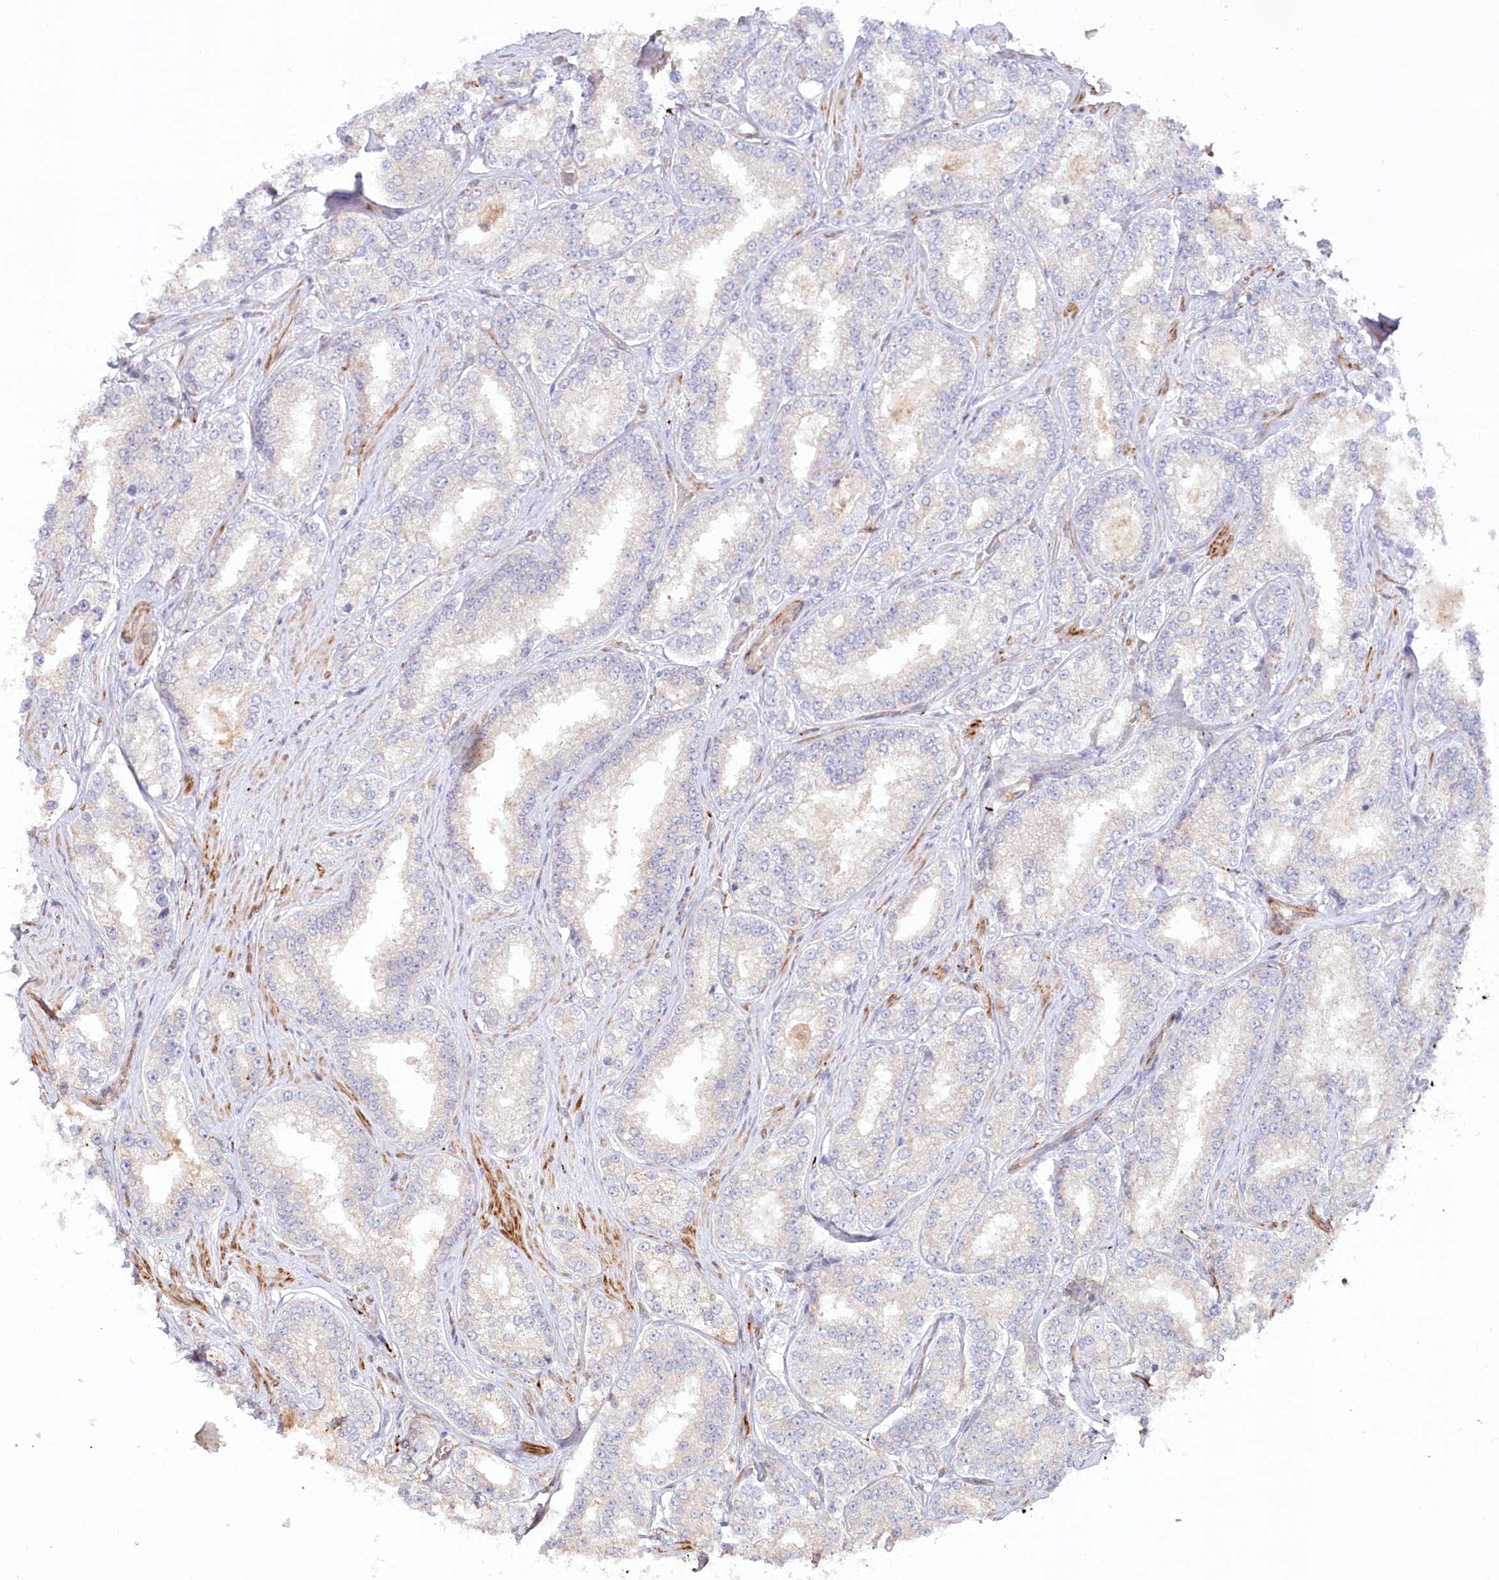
{"staining": {"intensity": "weak", "quantity": "<25%", "location": "cytoplasmic/membranous"}, "tissue": "prostate cancer", "cell_type": "Tumor cells", "image_type": "cancer", "snomed": [{"axis": "morphology", "description": "Normal tissue, NOS"}, {"axis": "morphology", "description": "Adenocarcinoma, High grade"}, {"axis": "topography", "description": "Prostate"}], "caption": "DAB immunohistochemical staining of human prostate high-grade adenocarcinoma reveals no significant positivity in tumor cells.", "gene": "GBE1", "patient": {"sex": "male", "age": 83}}